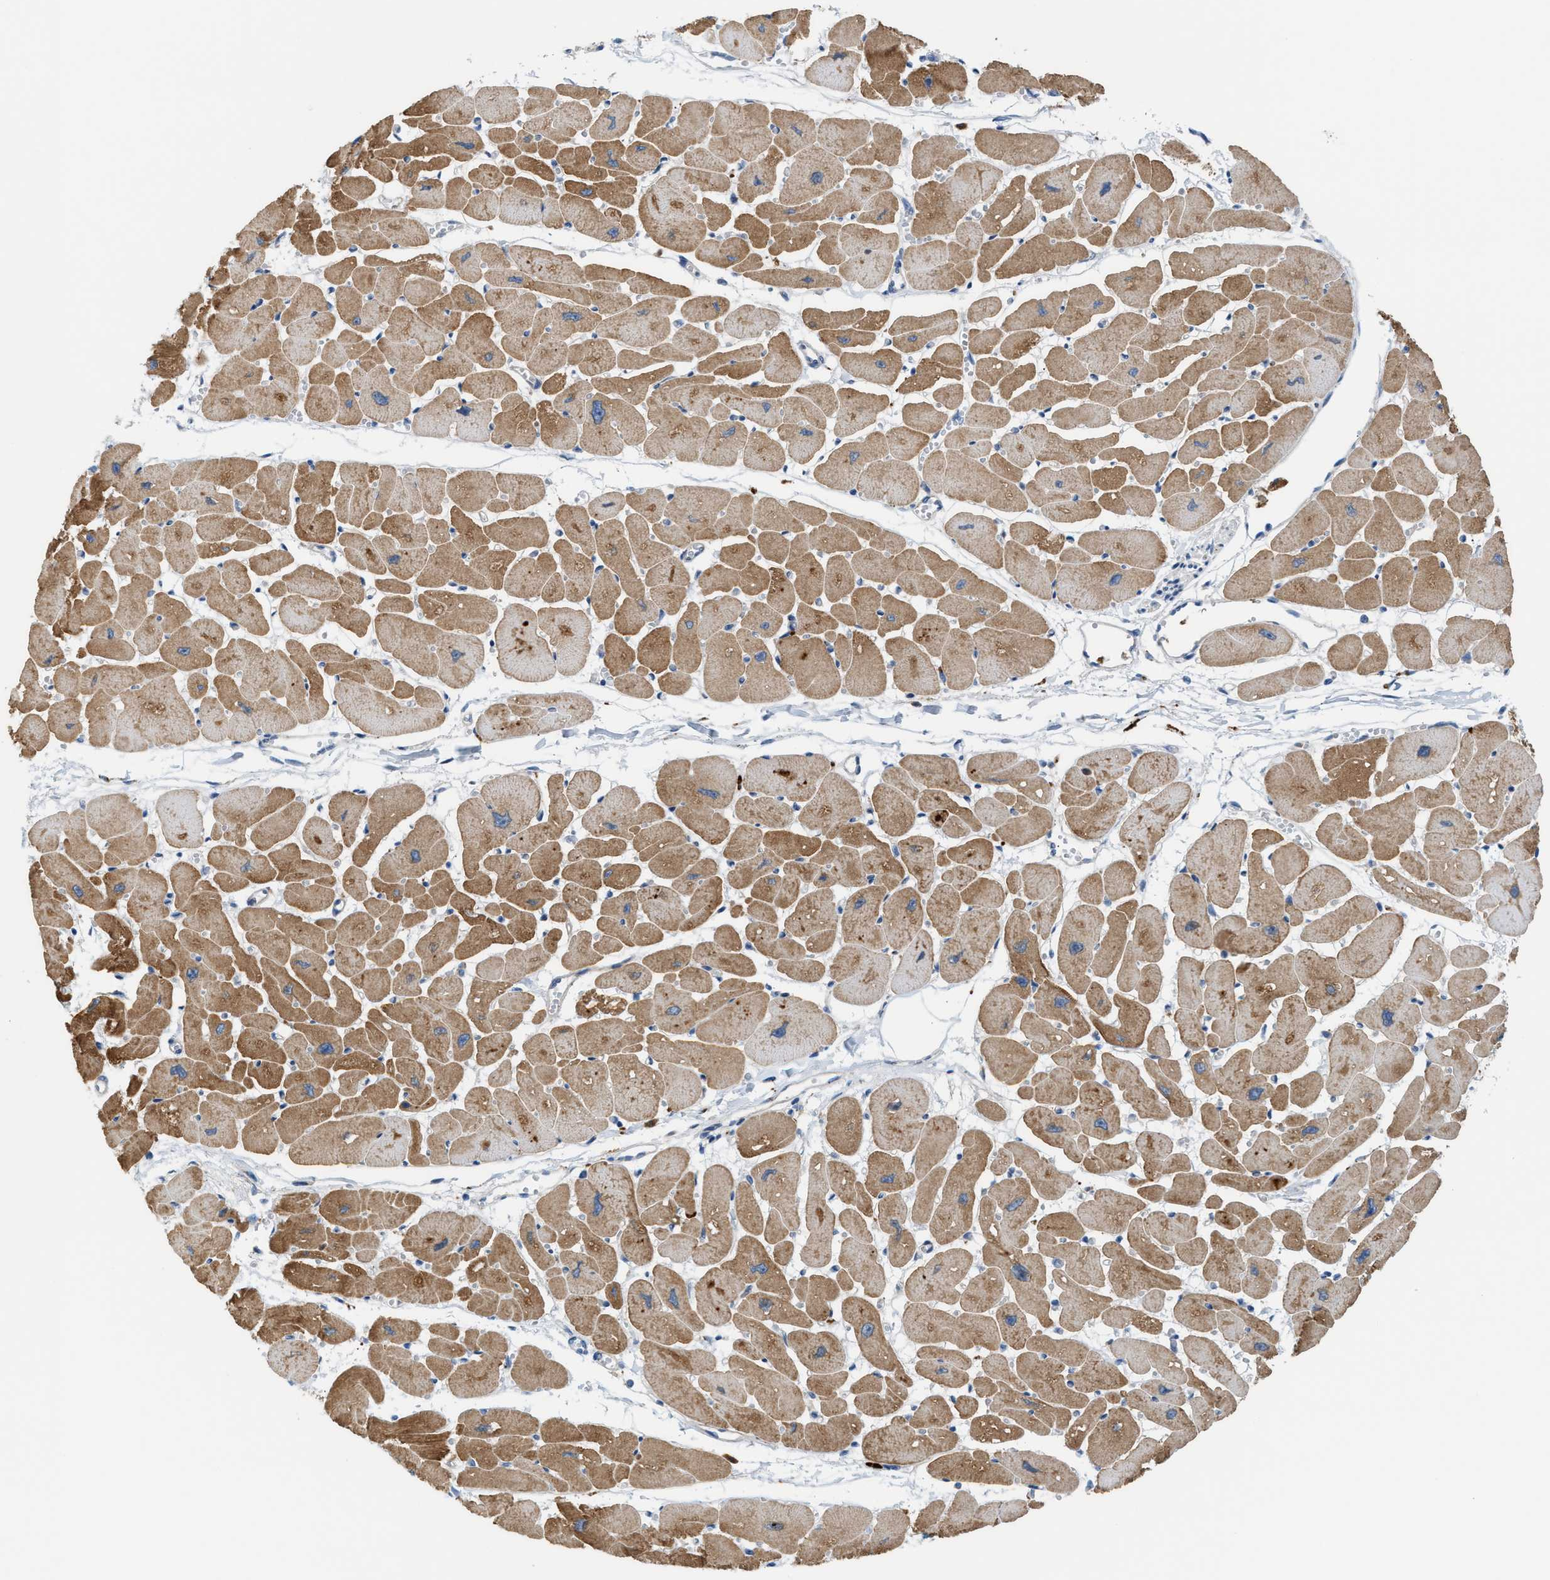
{"staining": {"intensity": "strong", "quantity": ">75%", "location": "cytoplasmic/membranous"}, "tissue": "heart muscle", "cell_type": "Cardiomyocytes", "image_type": "normal", "snomed": [{"axis": "morphology", "description": "Normal tissue, NOS"}, {"axis": "topography", "description": "Heart"}], "caption": "A brown stain labels strong cytoplasmic/membranous expression of a protein in cardiomyocytes of normal human heart muscle. The protein of interest is stained brown, and the nuclei are stained in blue (DAB IHC with brightfield microscopy, high magnification).", "gene": "PDCL", "patient": {"sex": "female", "age": 54}}